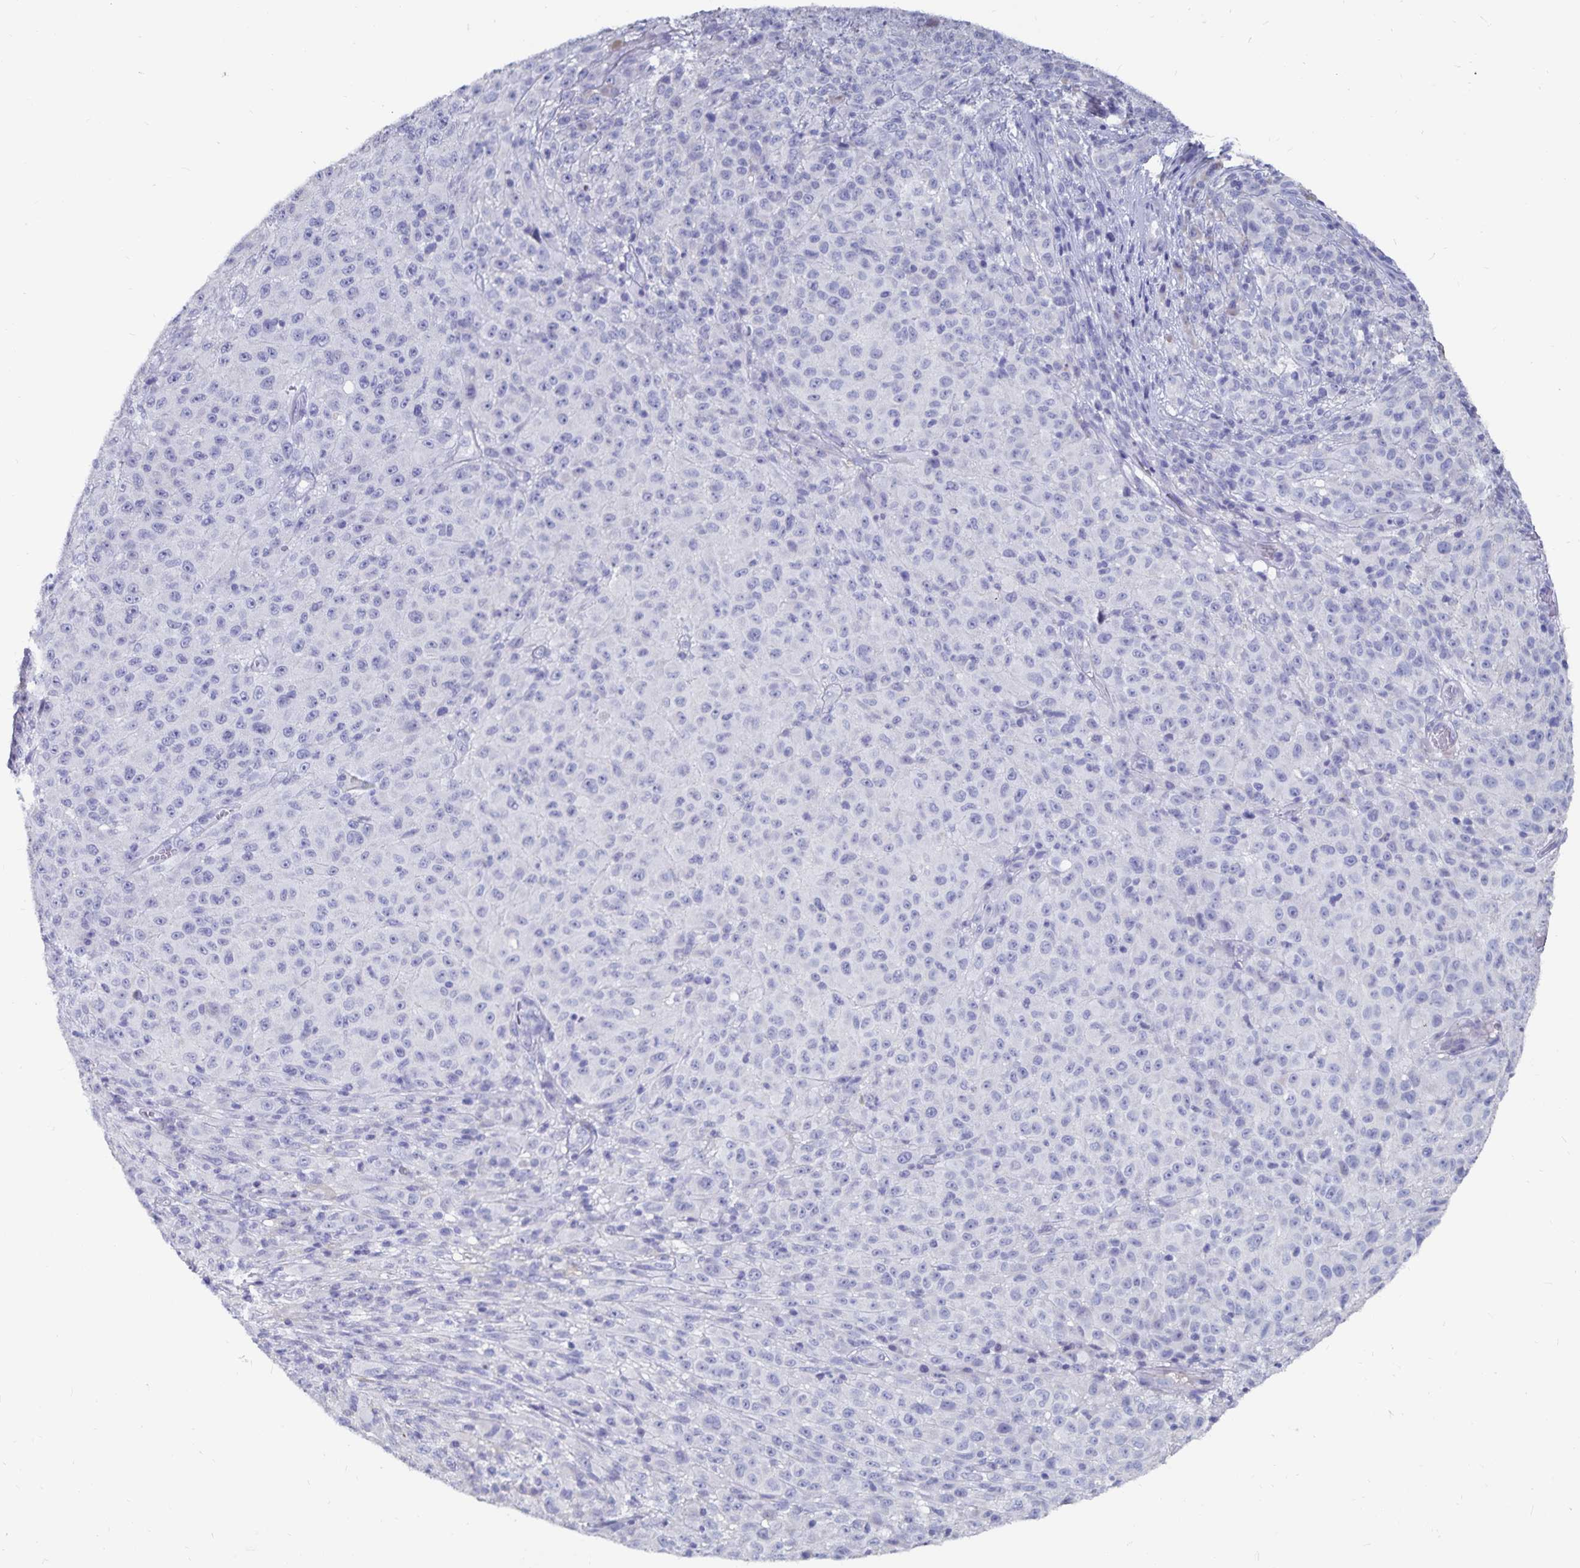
{"staining": {"intensity": "negative", "quantity": "none", "location": "none"}, "tissue": "melanoma", "cell_type": "Tumor cells", "image_type": "cancer", "snomed": [{"axis": "morphology", "description": "Malignant melanoma, NOS"}, {"axis": "topography", "description": "Skin"}], "caption": "High power microscopy image of an immunohistochemistry photomicrograph of melanoma, revealing no significant staining in tumor cells.", "gene": "CFAP69", "patient": {"sex": "male", "age": 73}}